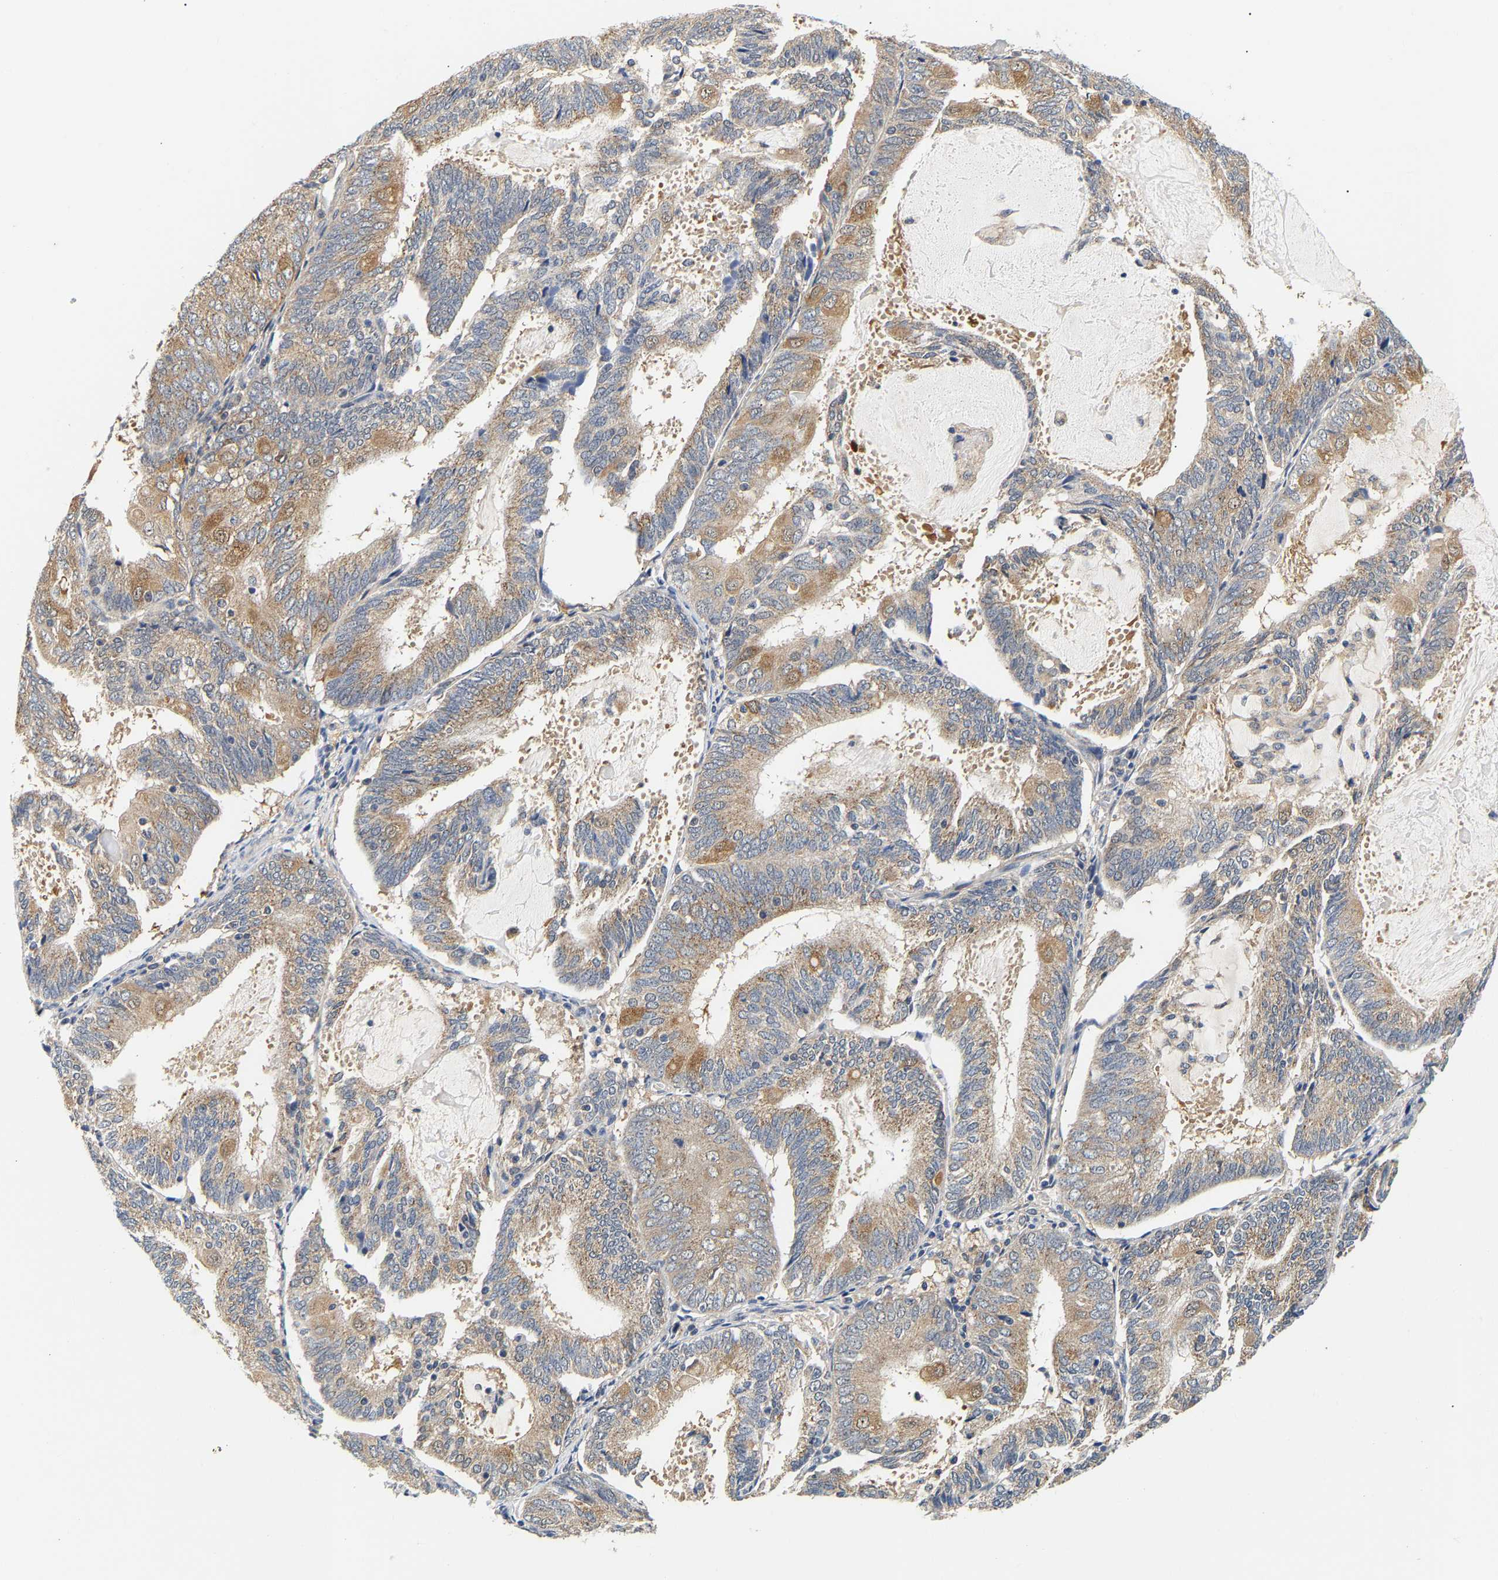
{"staining": {"intensity": "moderate", "quantity": "25%-75%", "location": "cytoplasmic/membranous"}, "tissue": "endometrial cancer", "cell_type": "Tumor cells", "image_type": "cancer", "snomed": [{"axis": "morphology", "description": "Adenocarcinoma, NOS"}, {"axis": "topography", "description": "Endometrium"}], "caption": "DAB (3,3'-diaminobenzidine) immunohistochemical staining of human endometrial adenocarcinoma demonstrates moderate cytoplasmic/membranous protein positivity in approximately 25%-75% of tumor cells. (DAB IHC with brightfield microscopy, high magnification).", "gene": "PPID", "patient": {"sex": "female", "age": 81}}